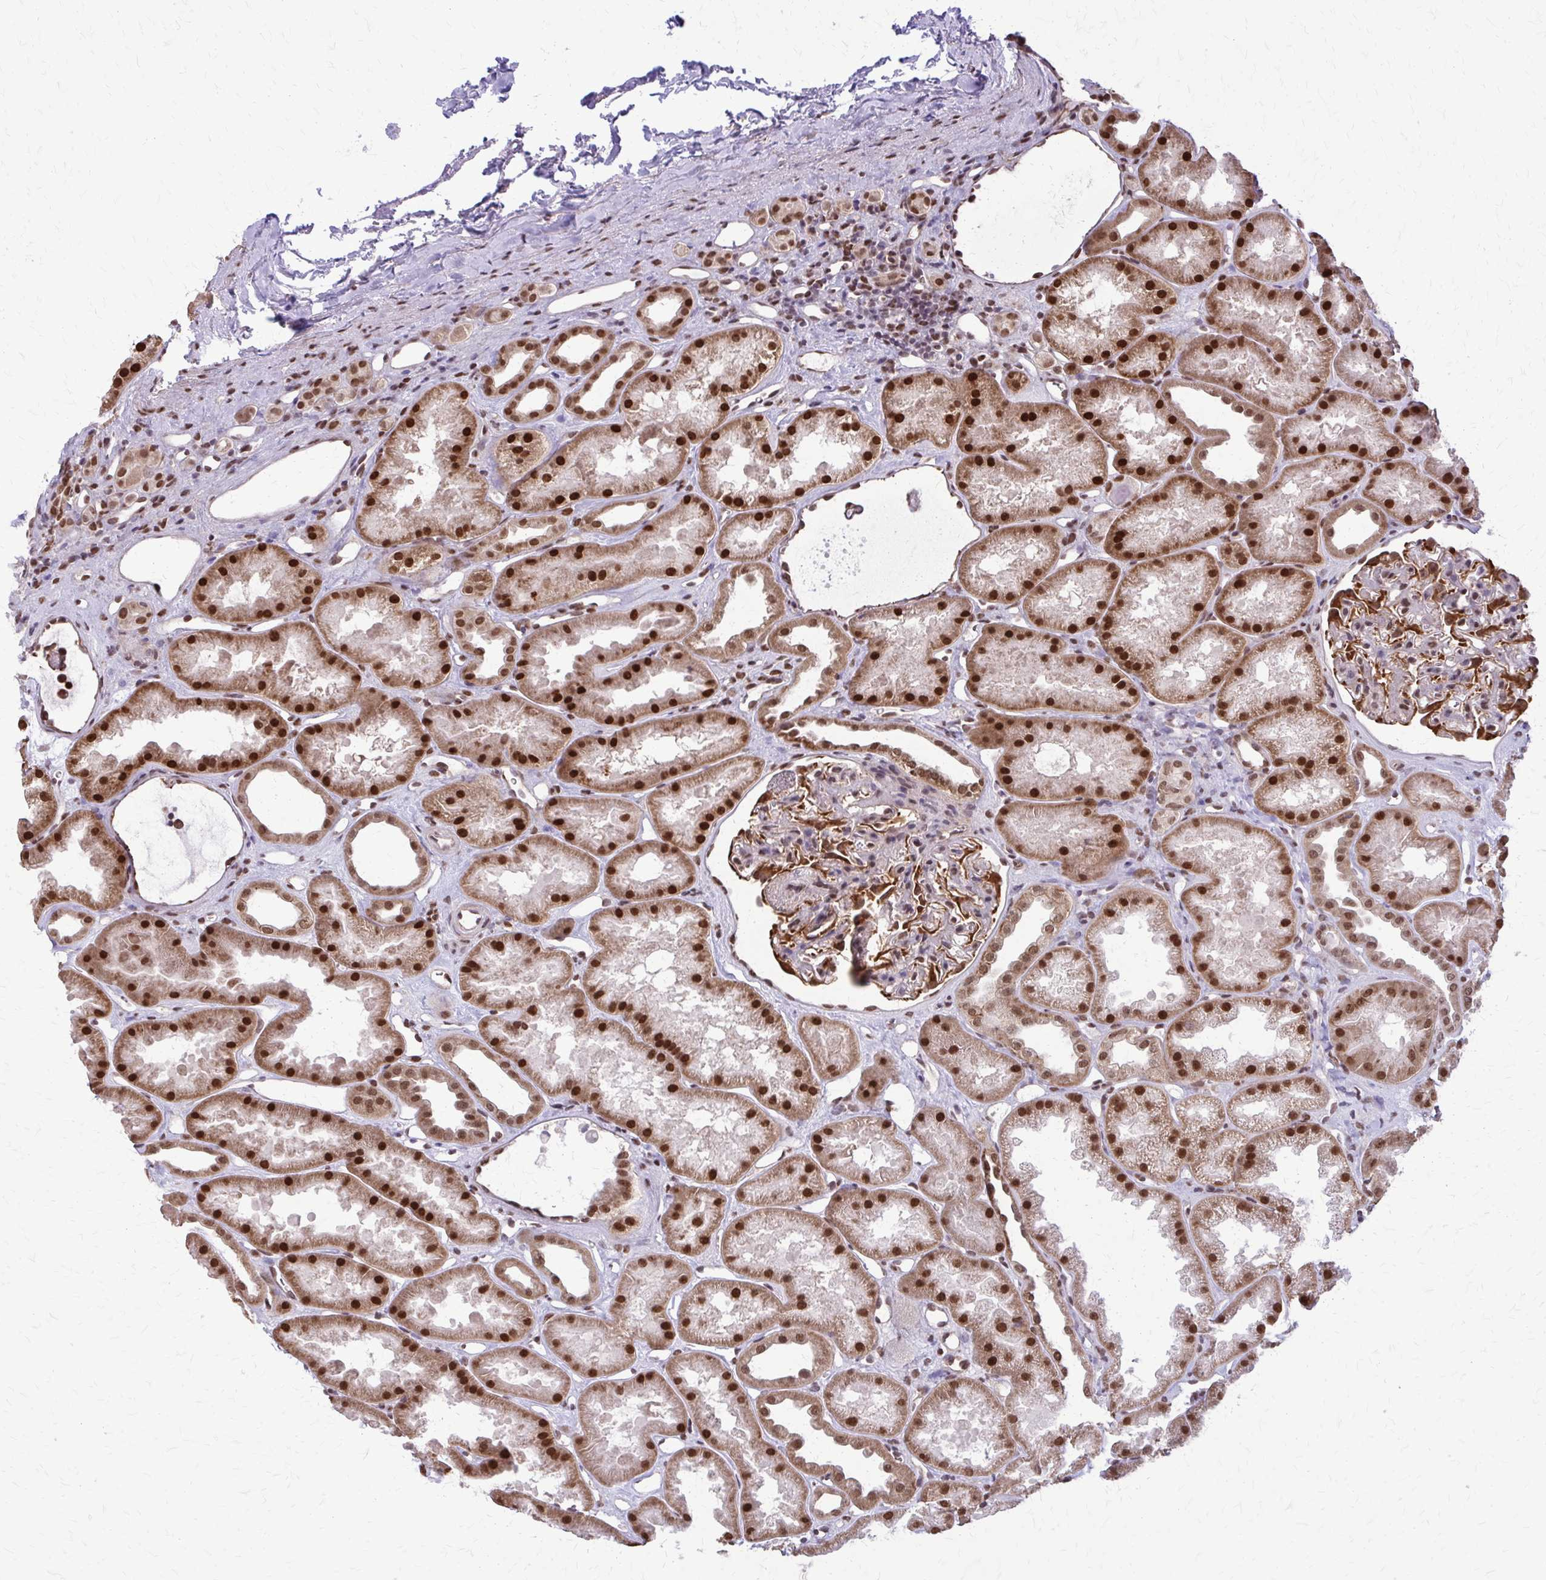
{"staining": {"intensity": "moderate", "quantity": "25%-75%", "location": "nuclear"}, "tissue": "kidney", "cell_type": "Cells in glomeruli", "image_type": "normal", "snomed": [{"axis": "morphology", "description": "Normal tissue, NOS"}, {"axis": "topography", "description": "Kidney"}], "caption": "IHC (DAB) staining of unremarkable kidney exhibits moderate nuclear protein expression in about 25%-75% of cells in glomeruli. Nuclei are stained in blue.", "gene": "TTF1", "patient": {"sex": "male", "age": 61}}